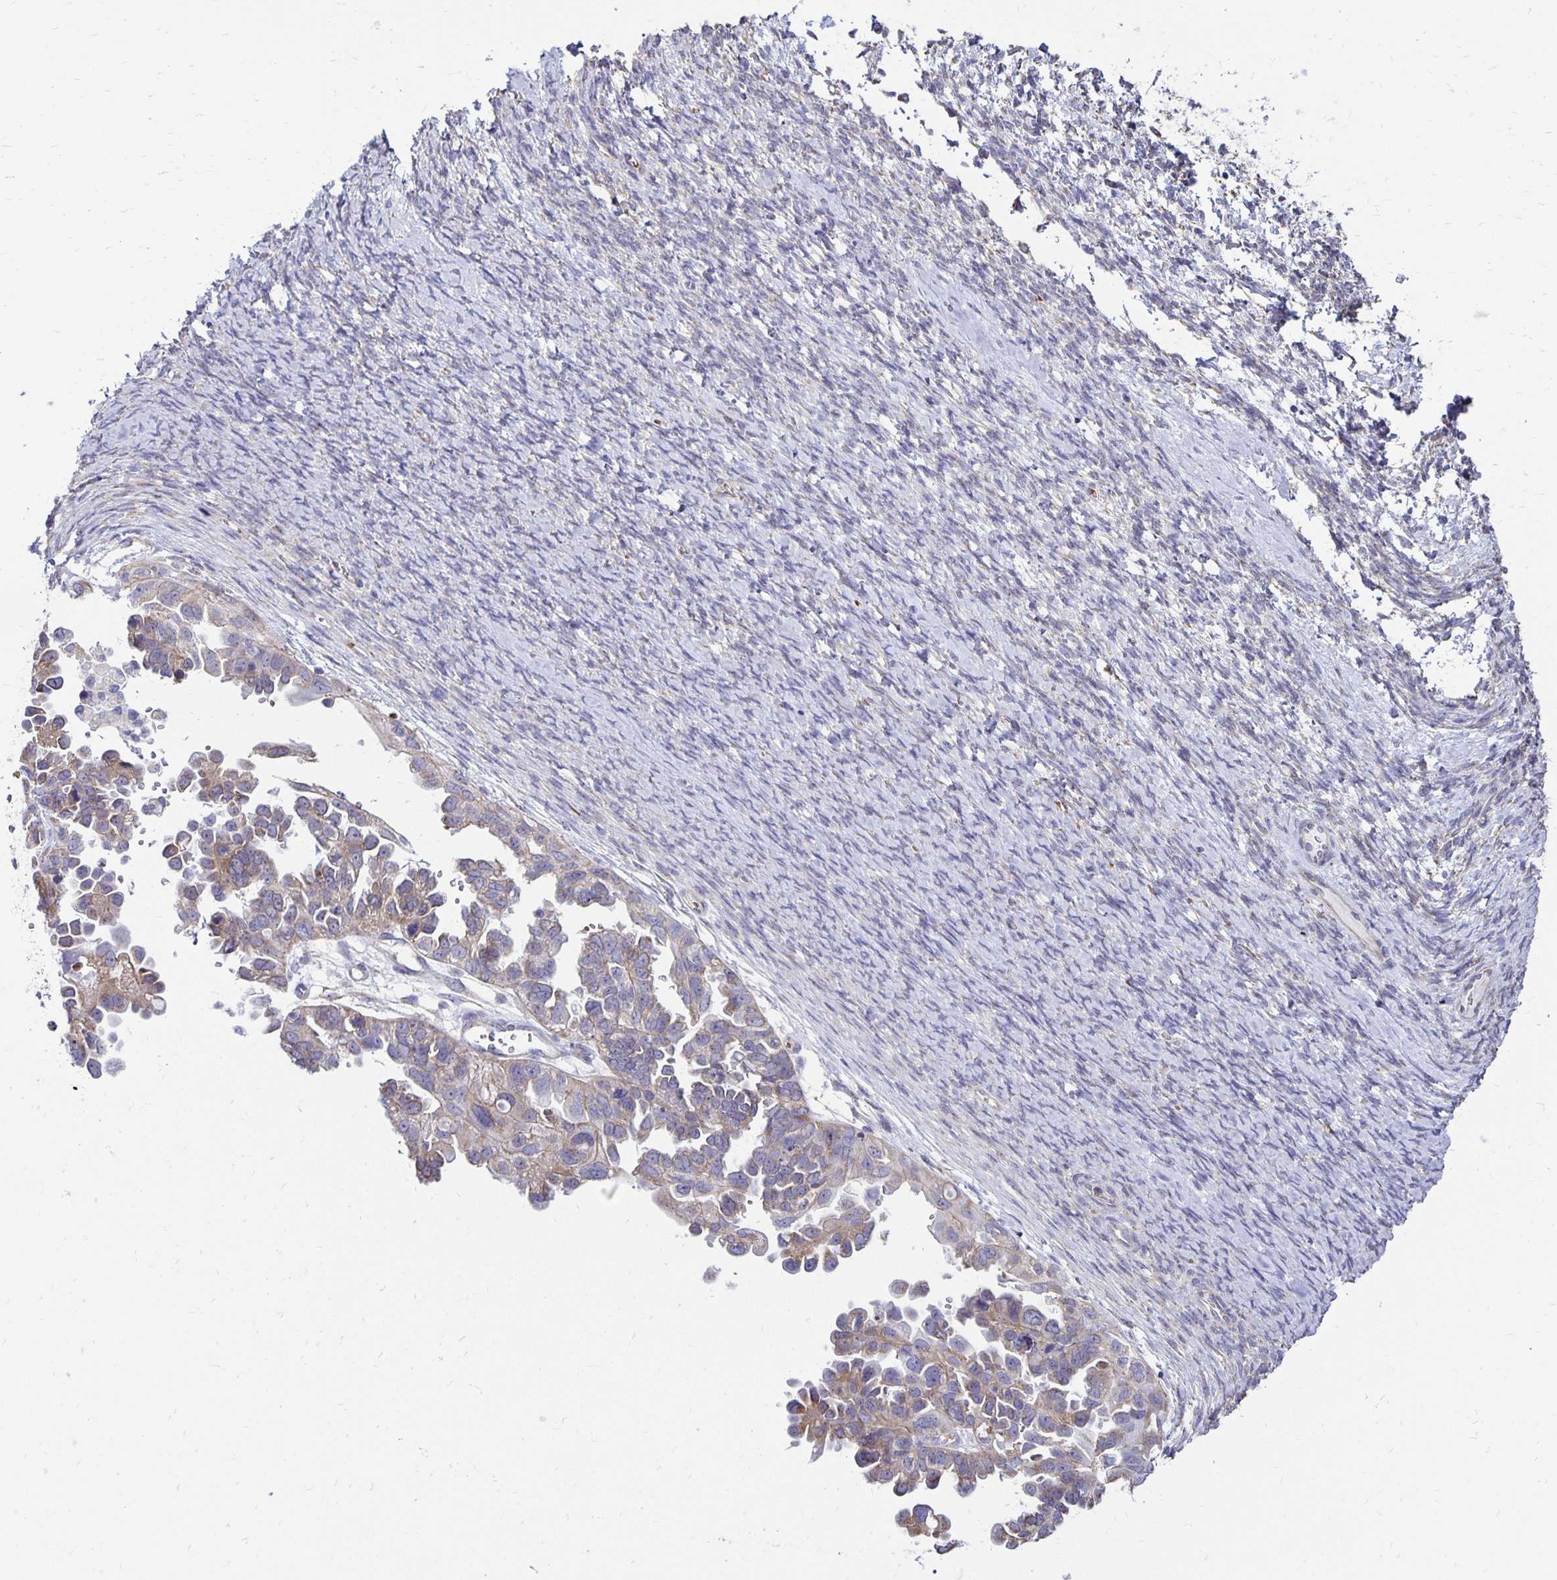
{"staining": {"intensity": "weak", "quantity": "25%-75%", "location": "cytoplasmic/membranous"}, "tissue": "ovarian cancer", "cell_type": "Tumor cells", "image_type": "cancer", "snomed": [{"axis": "morphology", "description": "Cystadenocarcinoma, serous, NOS"}, {"axis": "topography", "description": "Ovary"}], "caption": "Immunohistochemical staining of ovarian cancer exhibits low levels of weak cytoplasmic/membranous expression in approximately 25%-75% of tumor cells.", "gene": "FN3K", "patient": {"sex": "female", "age": 53}}